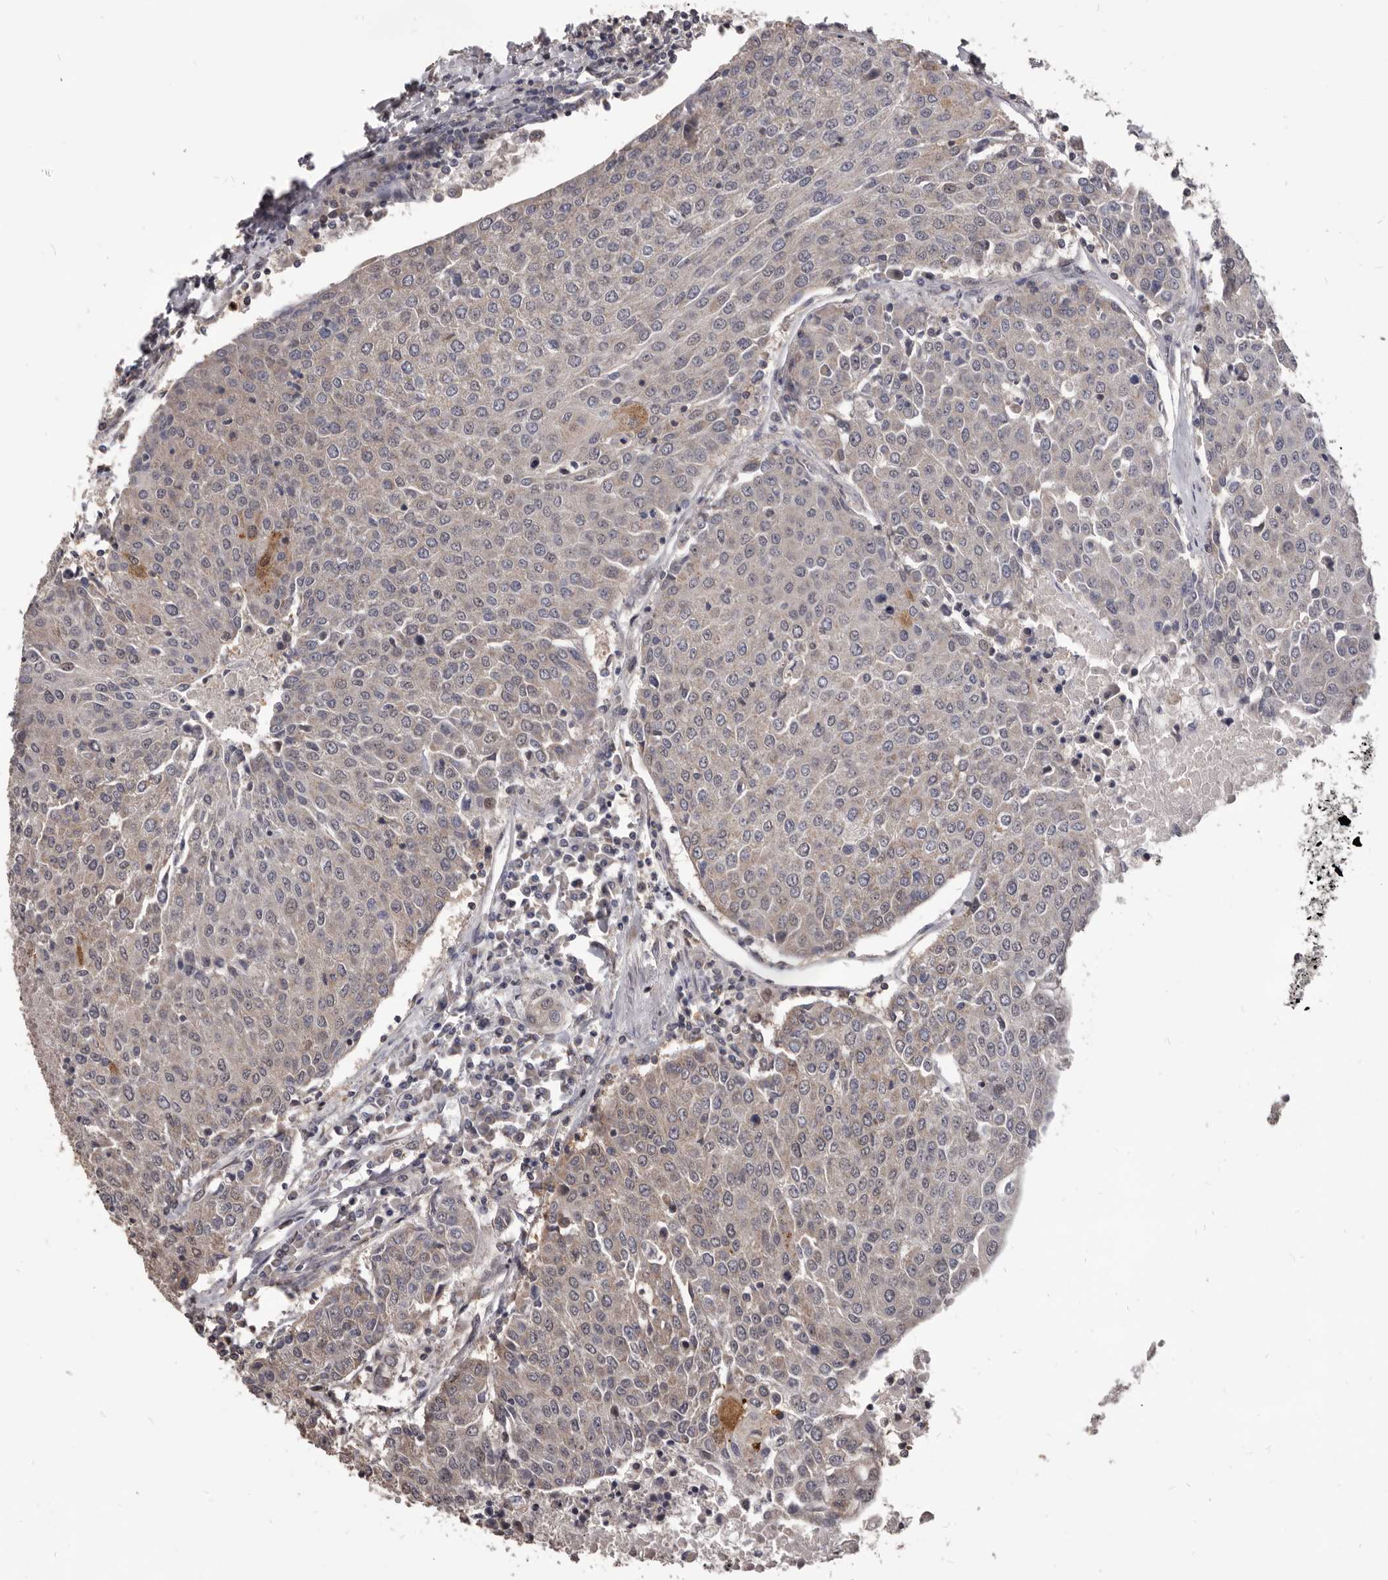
{"staining": {"intensity": "weak", "quantity": "<25%", "location": "cytoplasmic/membranous"}, "tissue": "urothelial cancer", "cell_type": "Tumor cells", "image_type": "cancer", "snomed": [{"axis": "morphology", "description": "Urothelial carcinoma, High grade"}, {"axis": "topography", "description": "Urinary bladder"}], "caption": "Tumor cells show no significant protein expression in urothelial carcinoma (high-grade).", "gene": "MAP3K14", "patient": {"sex": "female", "age": 85}}